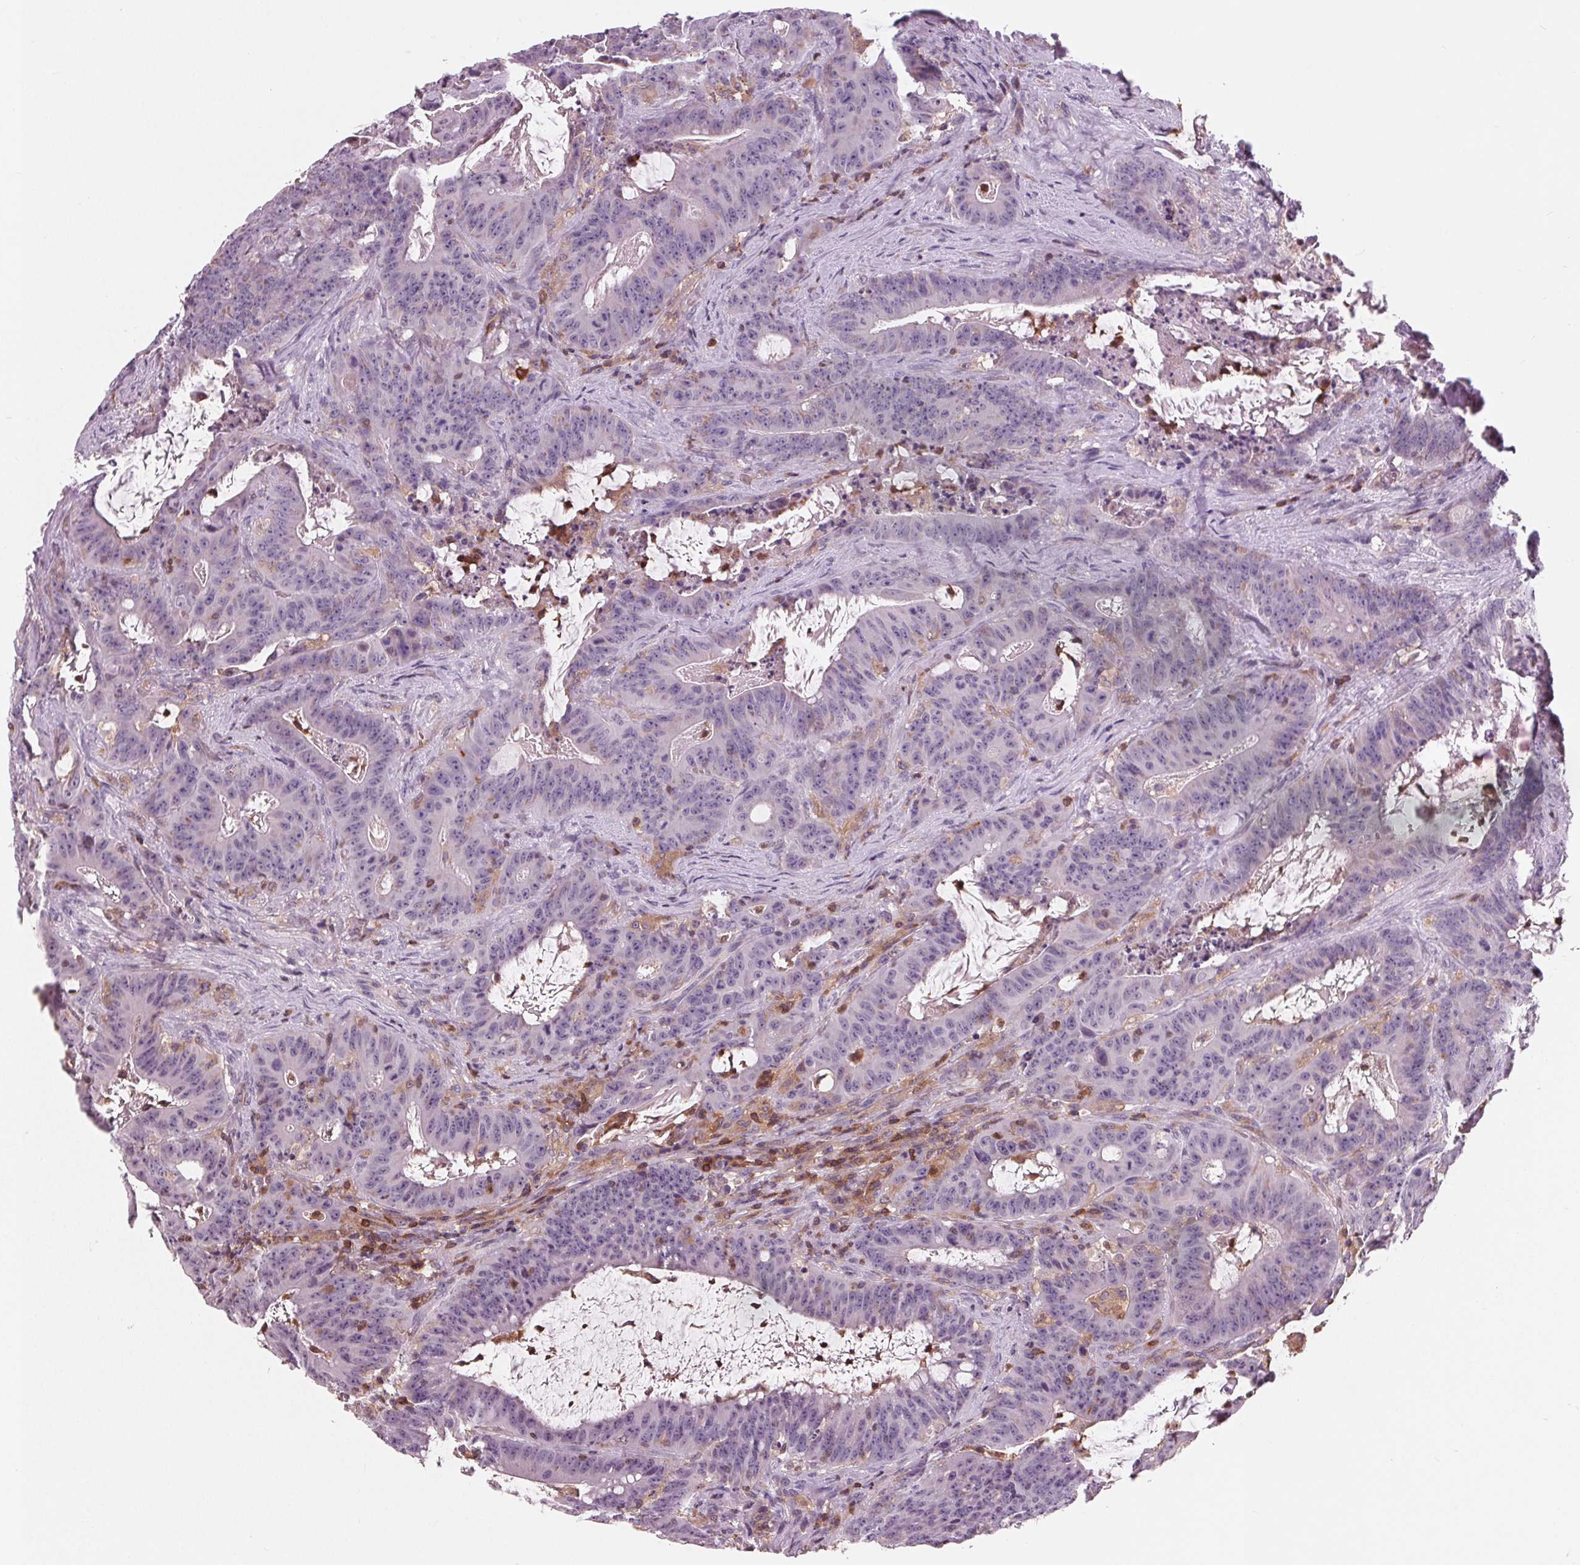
{"staining": {"intensity": "negative", "quantity": "none", "location": "none"}, "tissue": "colorectal cancer", "cell_type": "Tumor cells", "image_type": "cancer", "snomed": [{"axis": "morphology", "description": "Adenocarcinoma, NOS"}, {"axis": "topography", "description": "Colon"}], "caption": "High magnification brightfield microscopy of adenocarcinoma (colorectal) stained with DAB (3,3'-diaminobenzidine) (brown) and counterstained with hematoxylin (blue): tumor cells show no significant staining.", "gene": "ARHGAP25", "patient": {"sex": "male", "age": 33}}